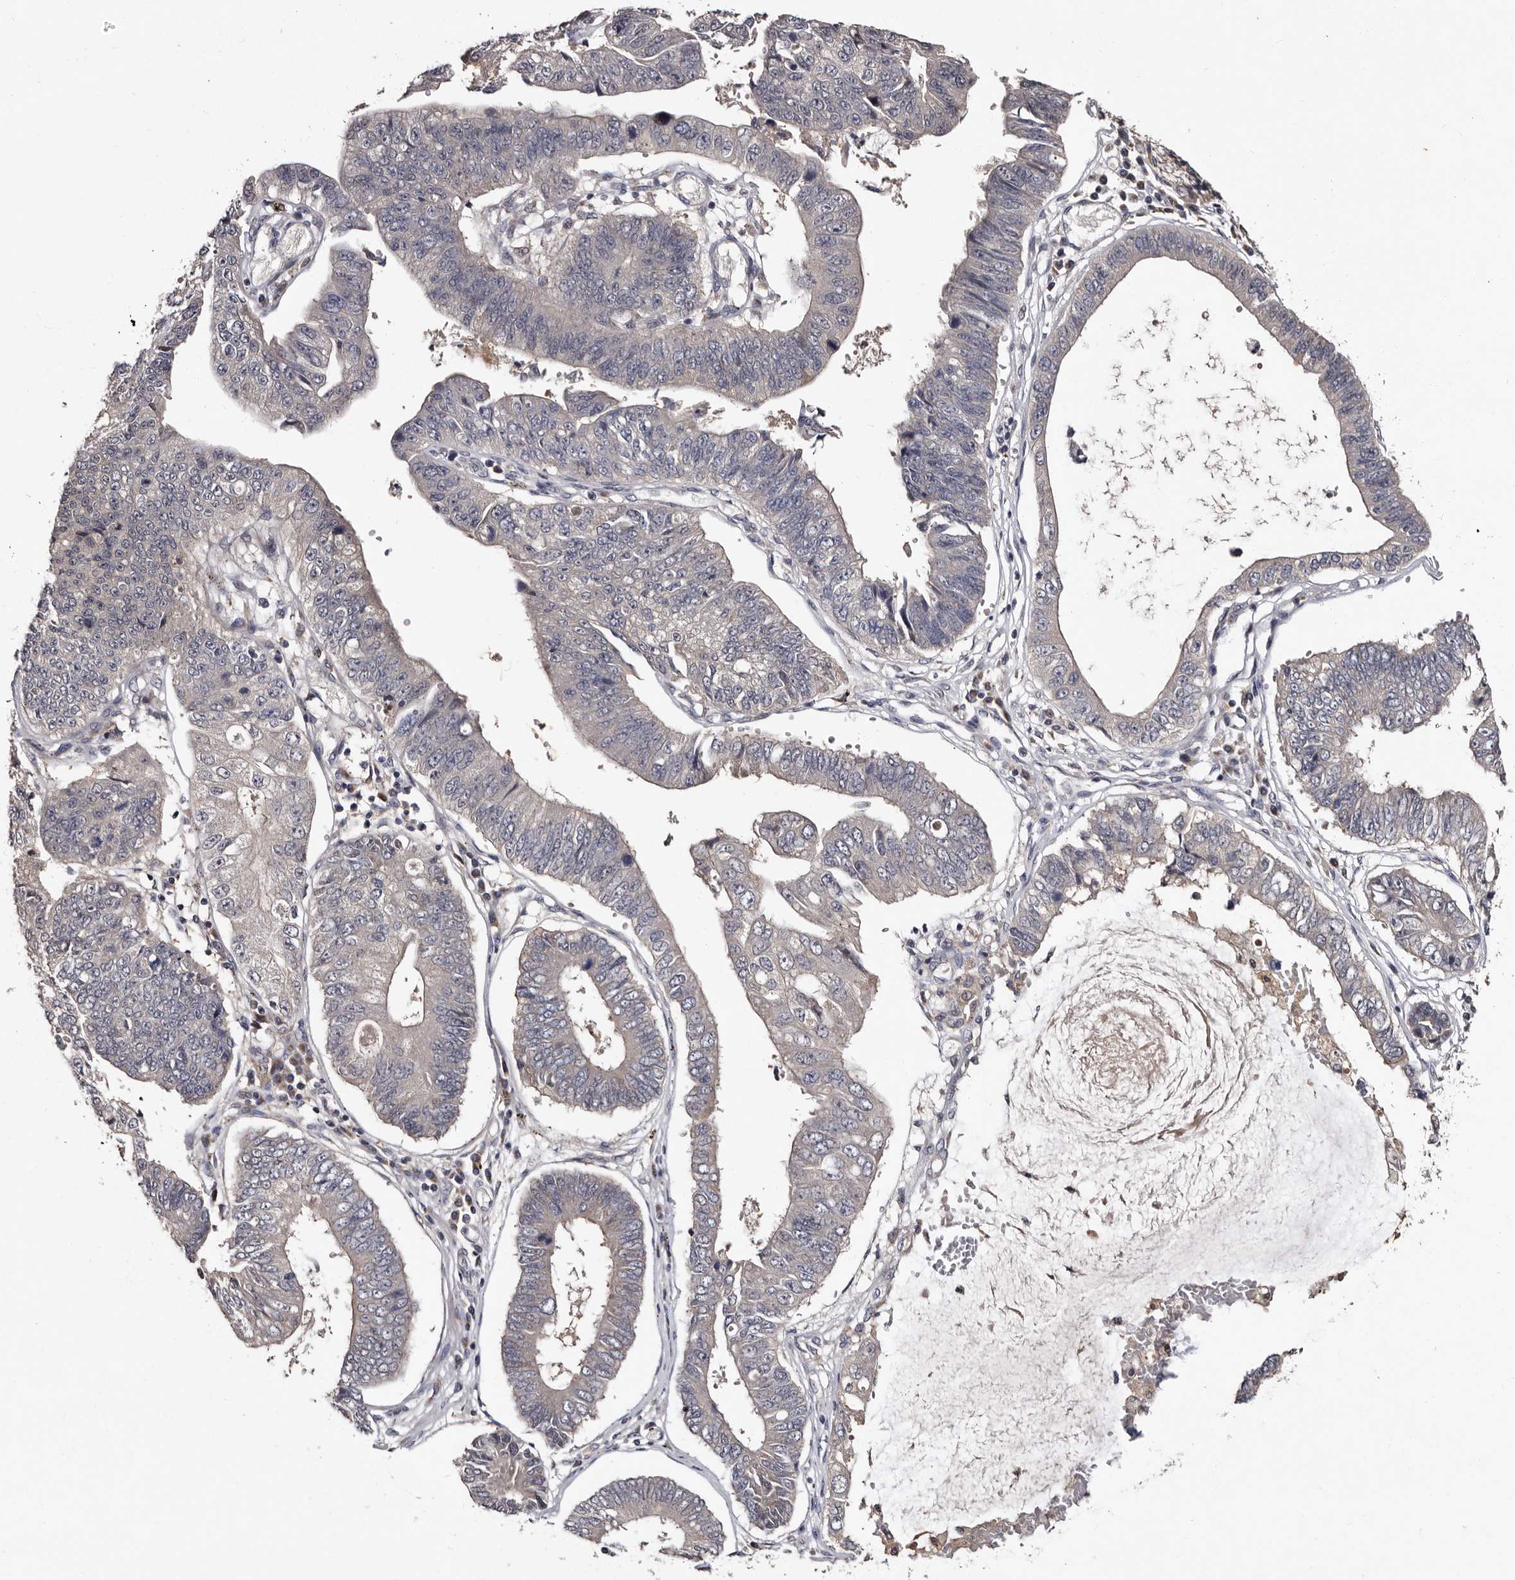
{"staining": {"intensity": "negative", "quantity": "none", "location": "none"}, "tissue": "stomach cancer", "cell_type": "Tumor cells", "image_type": "cancer", "snomed": [{"axis": "morphology", "description": "Adenocarcinoma, NOS"}, {"axis": "topography", "description": "Stomach"}], "caption": "High magnification brightfield microscopy of stomach adenocarcinoma stained with DAB (brown) and counterstained with hematoxylin (blue): tumor cells show no significant expression.", "gene": "DNPH1", "patient": {"sex": "male", "age": 59}}